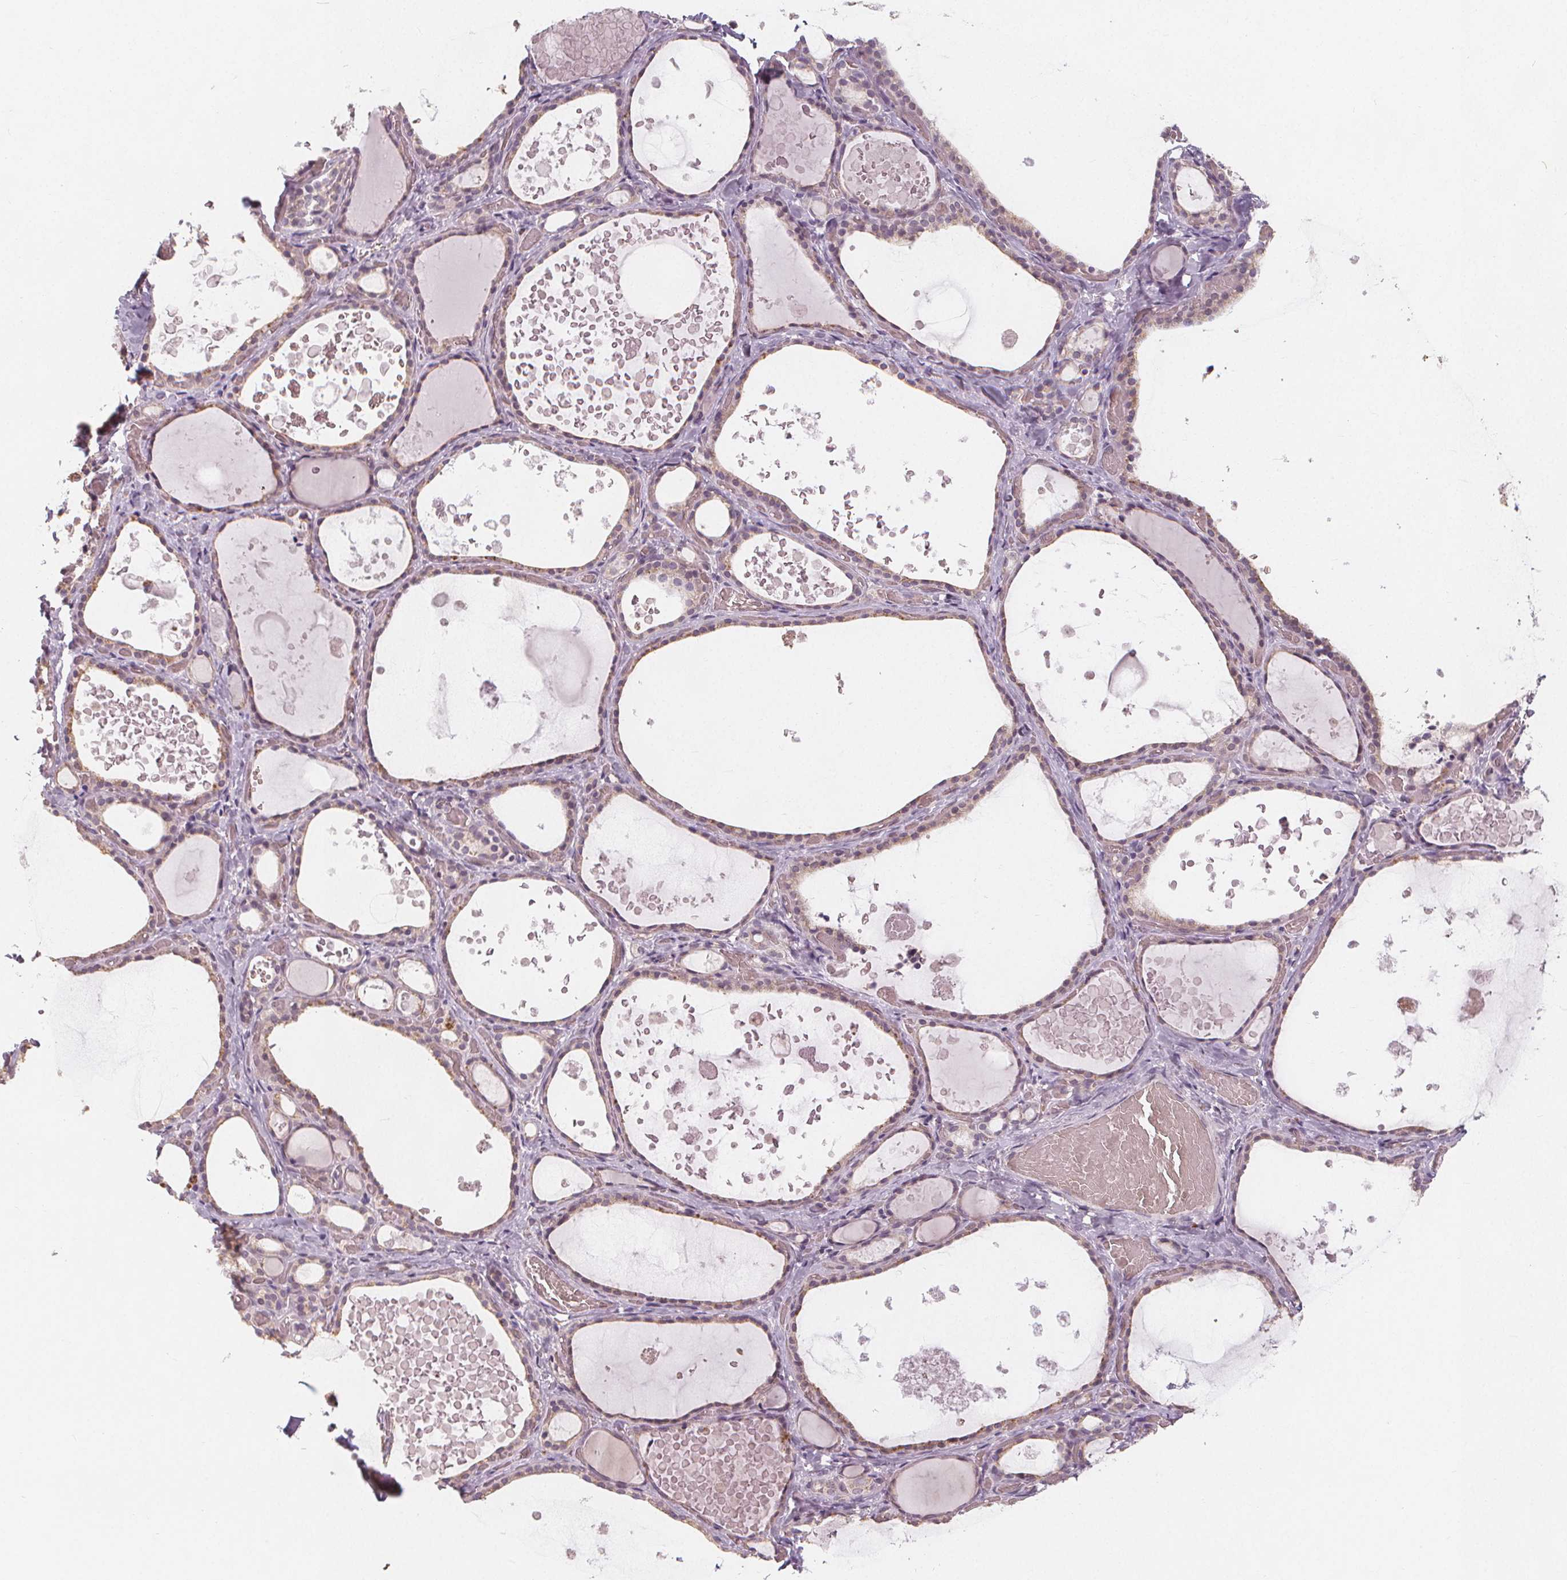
{"staining": {"intensity": "weak", "quantity": "25%-75%", "location": "cytoplasmic/membranous,nuclear"}, "tissue": "thyroid gland", "cell_type": "Glandular cells", "image_type": "normal", "snomed": [{"axis": "morphology", "description": "Normal tissue, NOS"}, {"axis": "topography", "description": "Thyroid gland"}], "caption": "A photomicrograph of human thyroid gland stained for a protein shows weak cytoplasmic/membranous,nuclear brown staining in glandular cells.", "gene": "TIPIN", "patient": {"sex": "female", "age": 56}}